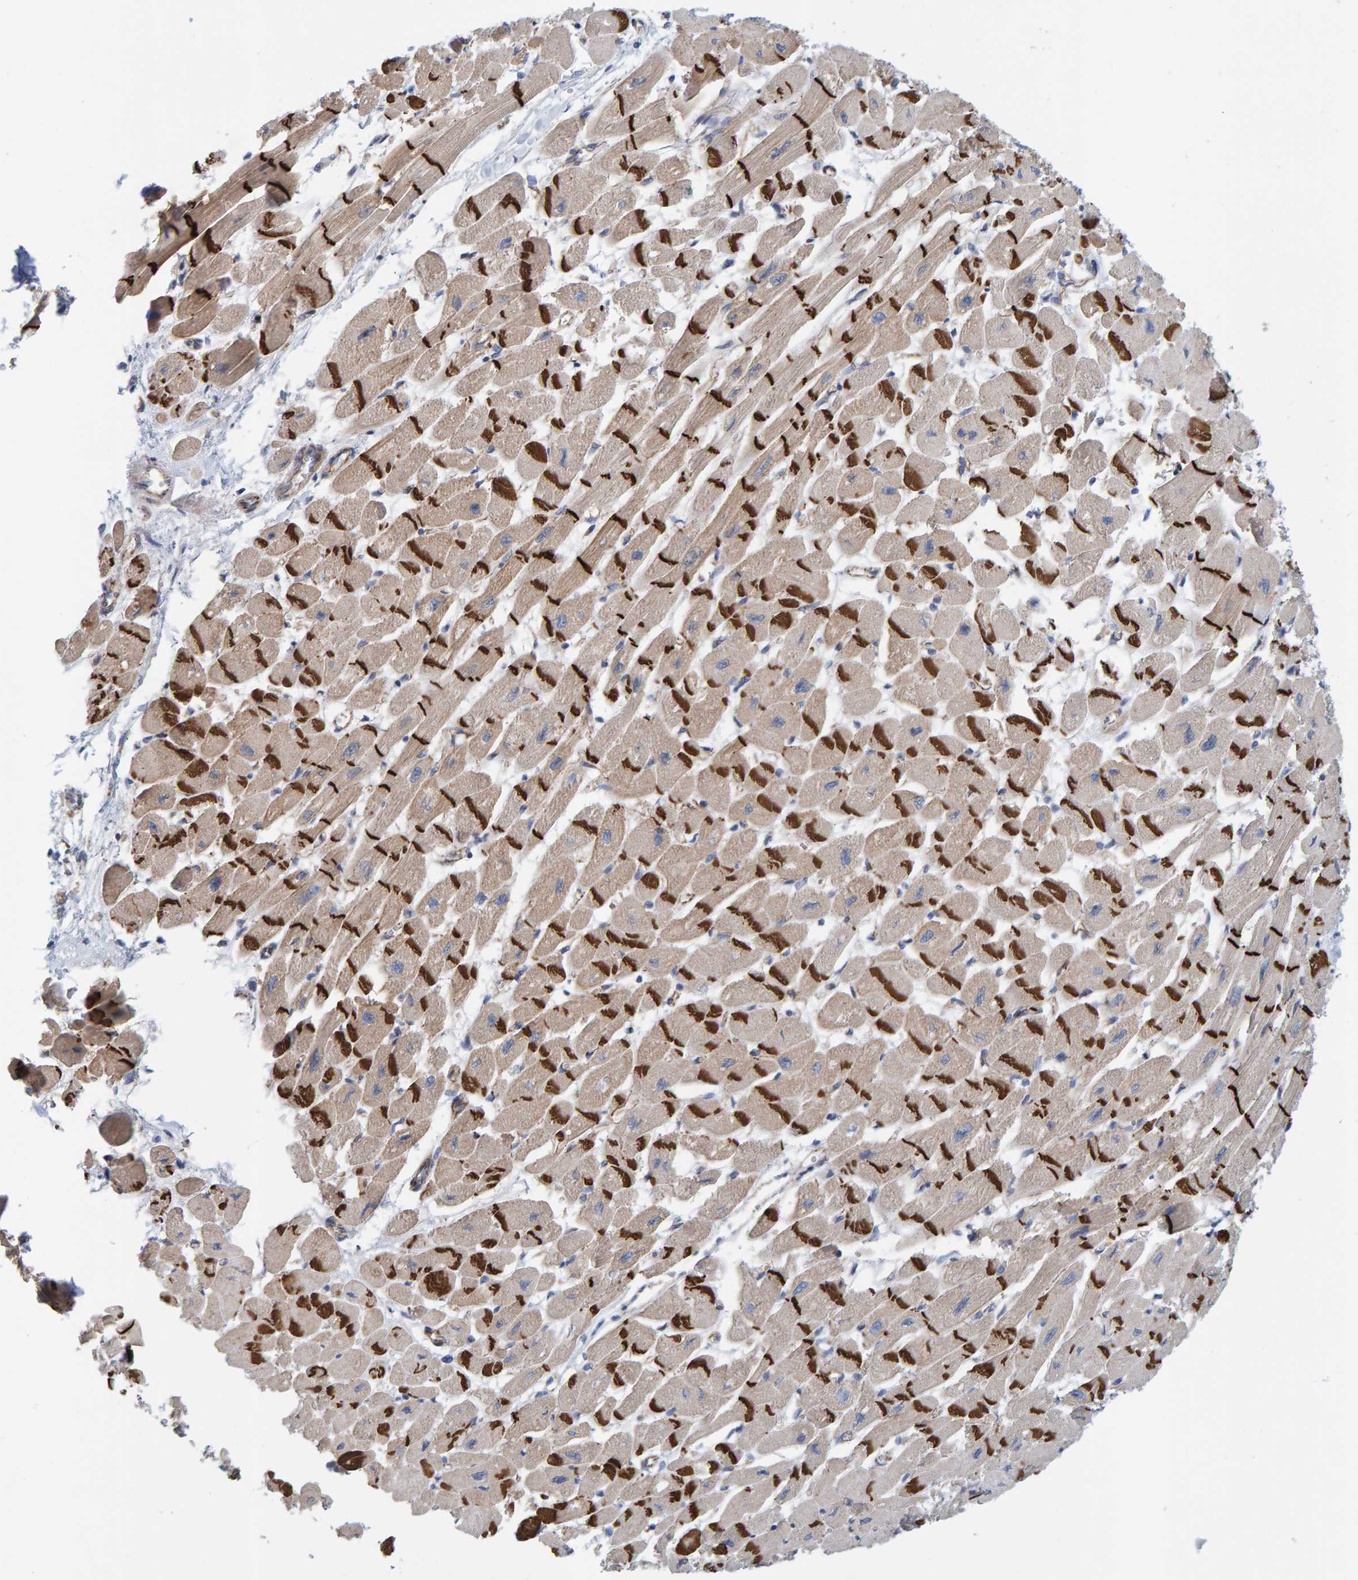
{"staining": {"intensity": "strong", "quantity": ">75%", "location": "cytoplasmic/membranous"}, "tissue": "heart muscle", "cell_type": "Cardiomyocytes", "image_type": "normal", "snomed": [{"axis": "morphology", "description": "Normal tissue, NOS"}, {"axis": "topography", "description": "Heart"}], "caption": "Immunohistochemical staining of normal human heart muscle displays >75% levels of strong cytoplasmic/membranous protein positivity in about >75% of cardiomyocytes. The staining was performed using DAB (3,3'-diaminobenzidine), with brown indicating positive protein expression. Nuclei are stained blue with hematoxylin.", "gene": "KRBA2", "patient": {"sex": "female", "age": 54}}